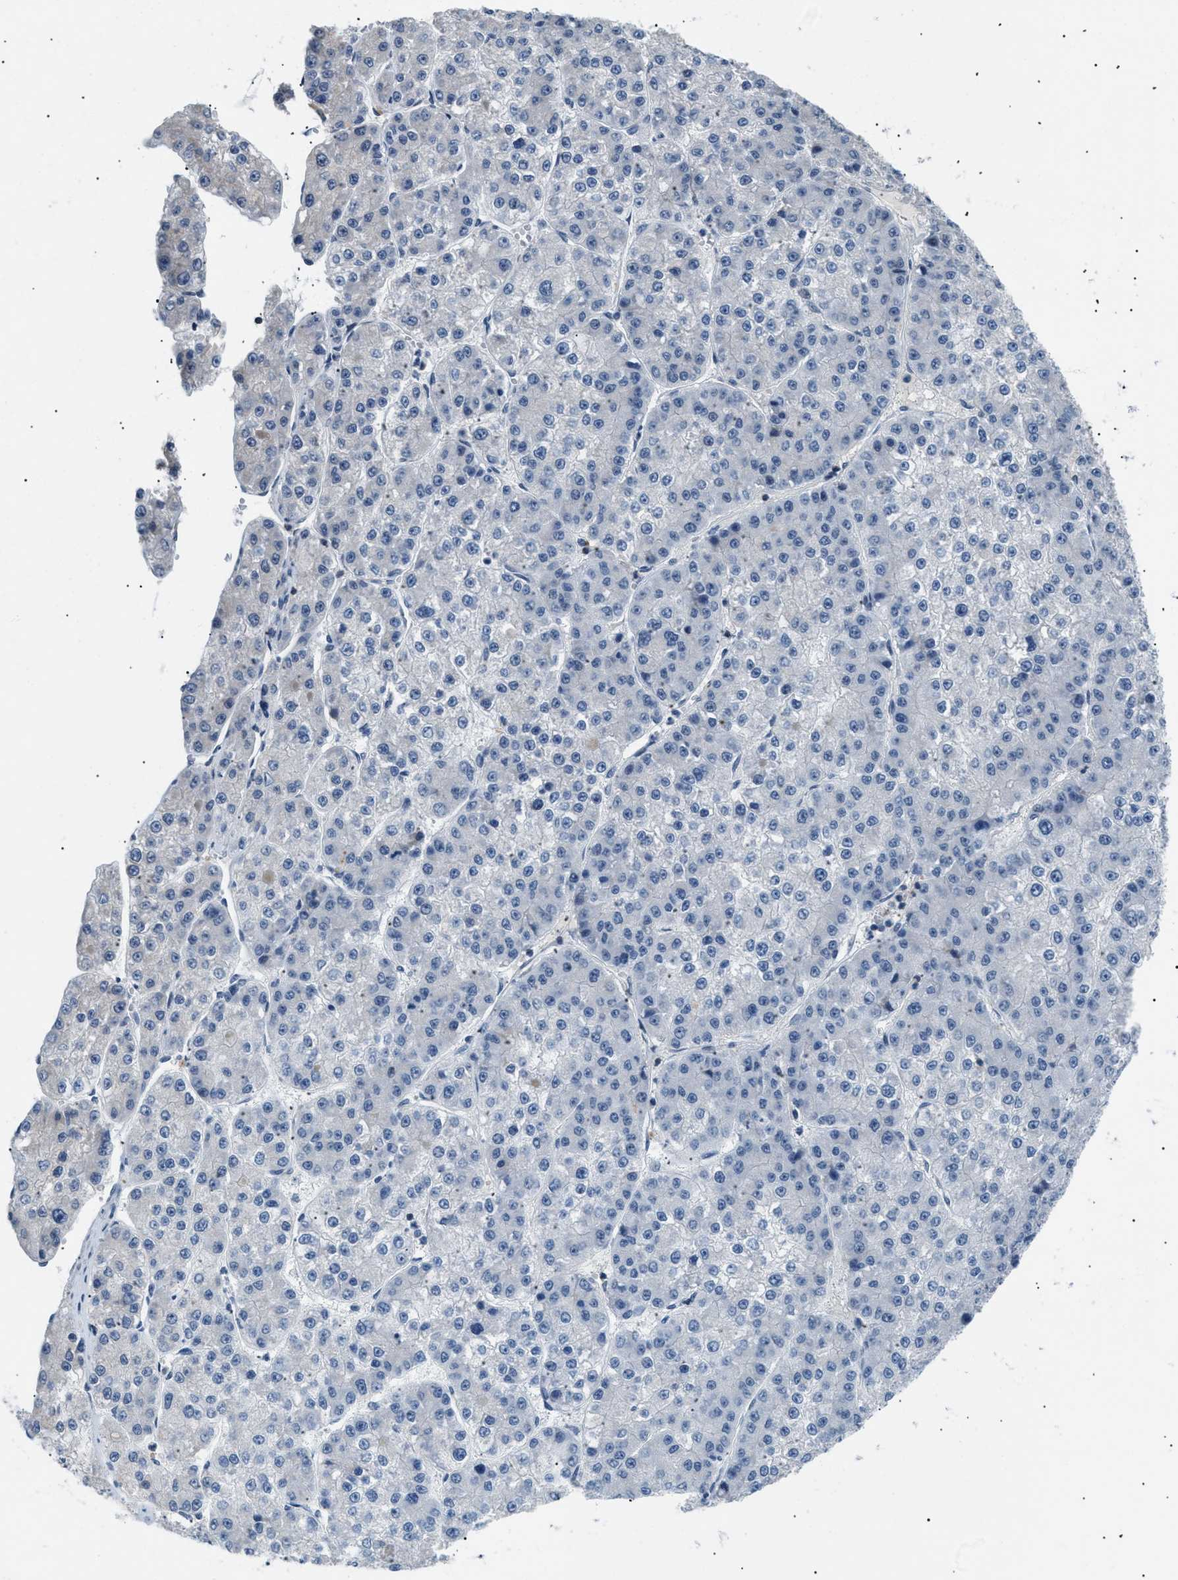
{"staining": {"intensity": "negative", "quantity": "none", "location": "none"}, "tissue": "liver cancer", "cell_type": "Tumor cells", "image_type": "cancer", "snomed": [{"axis": "morphology", "description": "Carcinoma, Hepatocellular, NOS"}, {"axis": "topography", "description": "Liver"}], "caption": "This is a image of immunohistochemistry staining of hepatocellular carcinoma (liver), which shows no expression in tumor cells. Nuclei are stained in blue.", "gene": "KCNC3", "patient": {"sex": "female", "age": 73}}